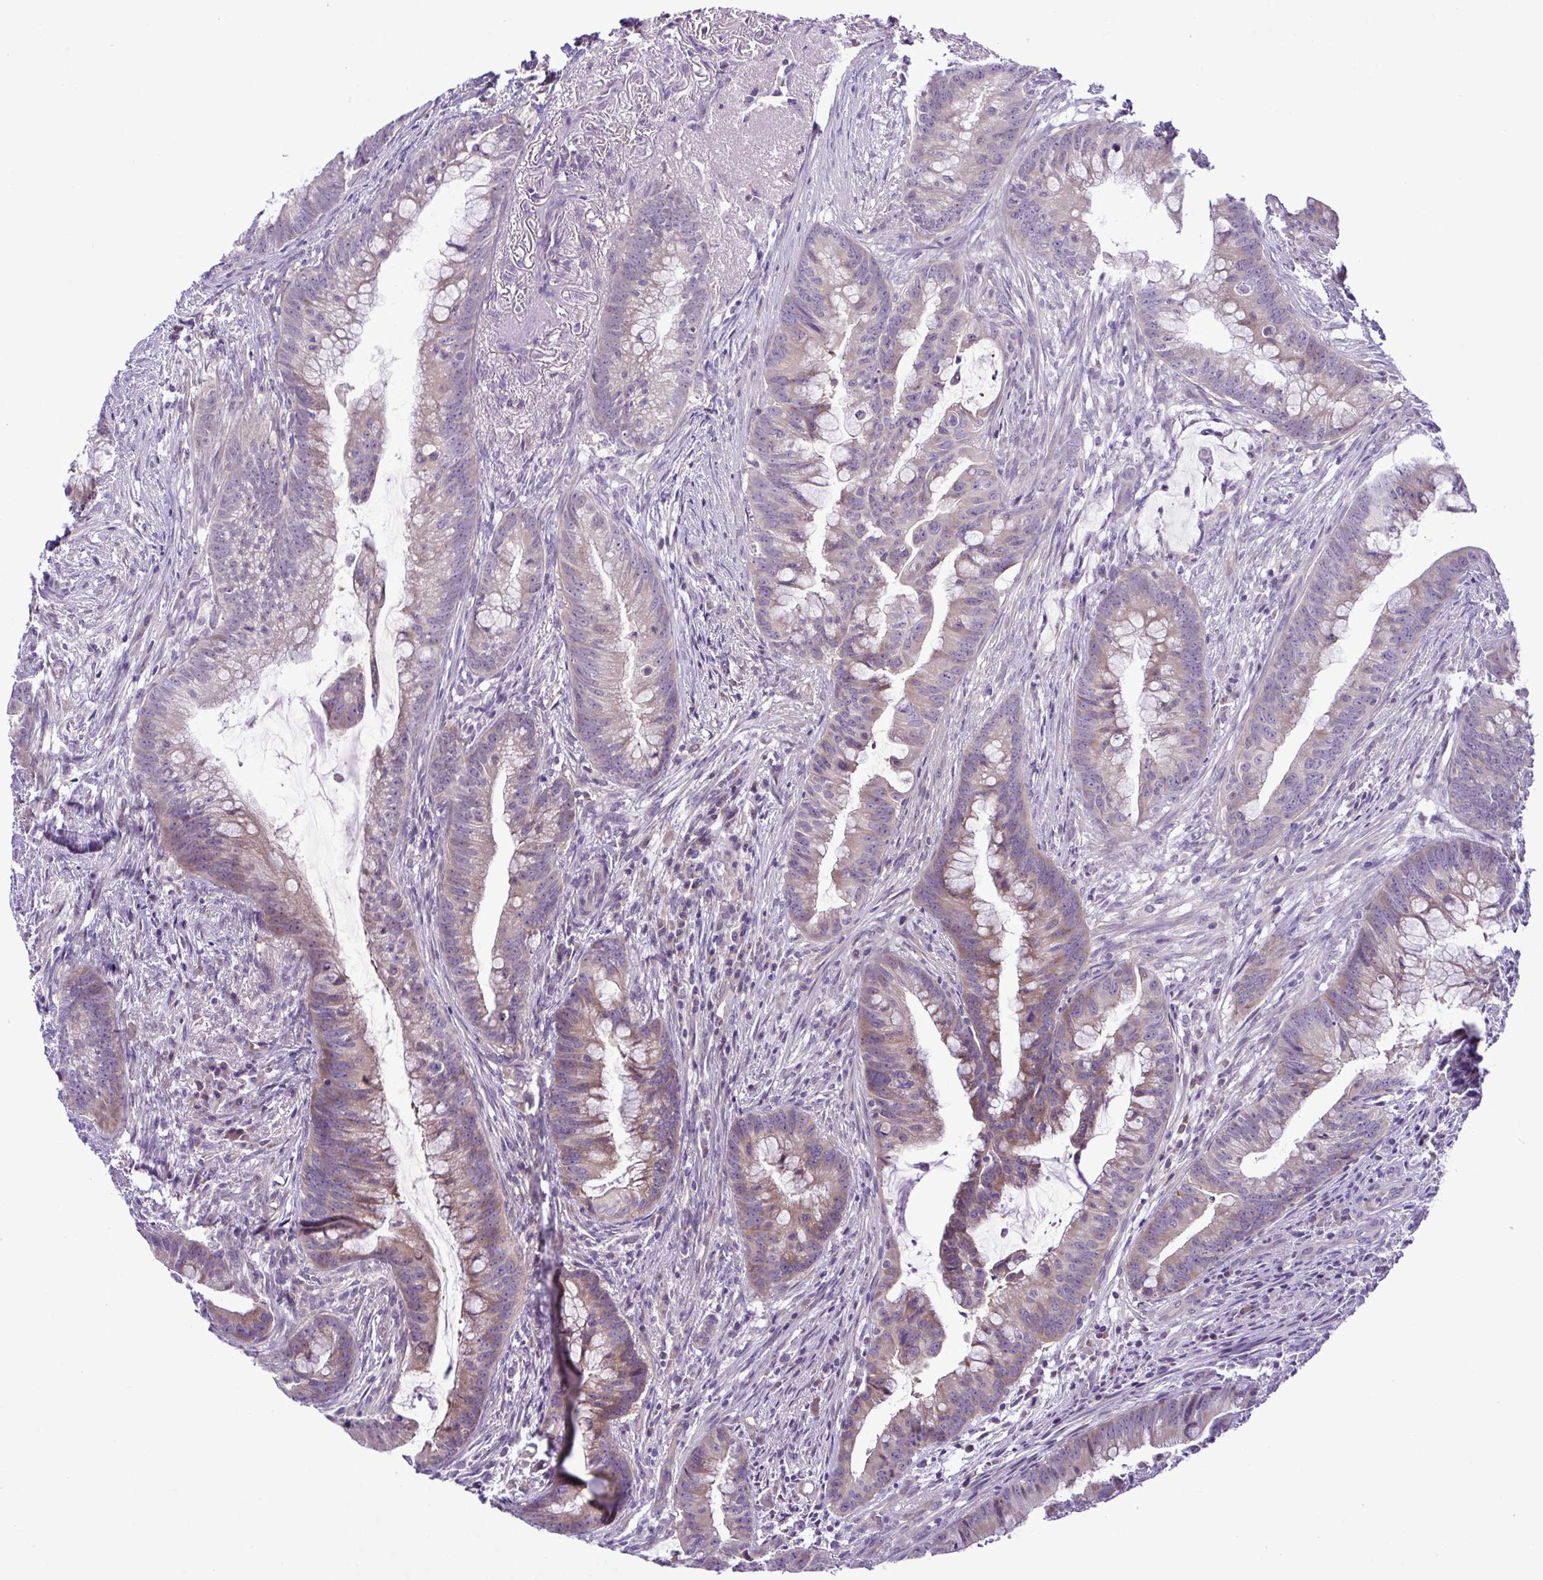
{"staining": {"intensity": "moderate", "quantity": "25%-75%", "location": "cytoplasmic/membranous"}, "tissue": "colorectal cancer", "cell_type": "Tumor cells", "image_type": "cancer", "snomed": [{"axis": "morphology", "description": "Adenocarcinoma, NOS"}, {"axis": "topography", "description": "Colon"}], "caption": "Immunohistochemistry image of neoplastic tissue: colorectal cancer (adenocarcinoma) stained using immunohistochemistry (IHC) shows medium levels of moderate protein expression localized specifically in the cytoplasmic/membranous of tumor cells, appearing as a cytoplasmic/membranous brown color.", "gene": "SYNPO2L", "patient": {"sex": "male", "age": 62}}